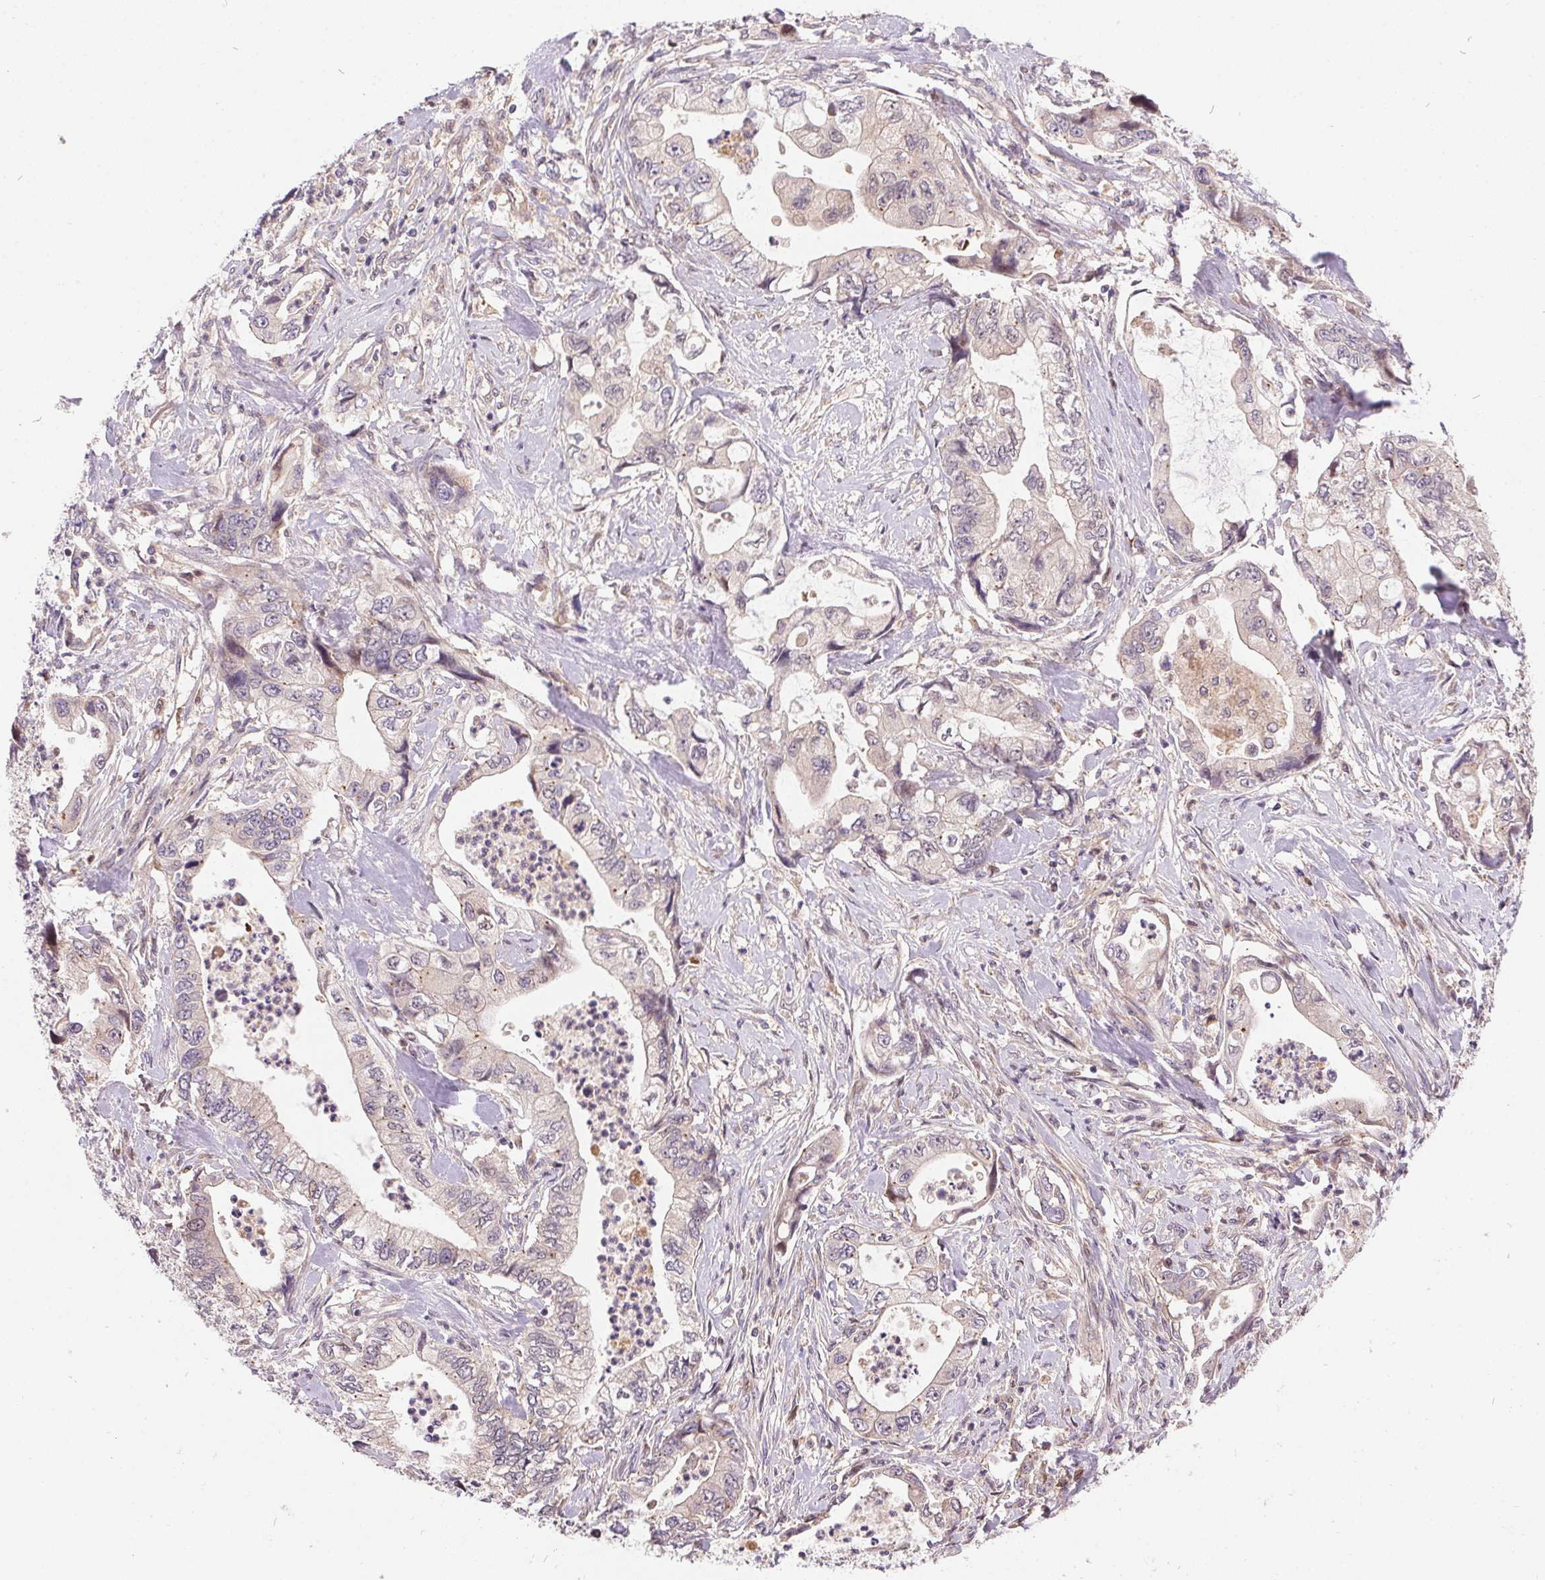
{"staining": {"intensity": "negative", "quantity": "none", "location": "none"}, "tissue": "stomach cancer", "cell_type": "Tumor cells", "image_type": "cancer", "snomed": [{"axis": "morphology", "description": "Adenocarcinoma, NOS"}, {"axis": "topography", "description": "Pancreas"}, {"axis": "topography", "description": "Stomach, upper"}], "caption": "Stomach cancer was stained to show a protein in brown. There is no significant expression in tumor cells.", "gene": "NUDT16", "patient": {"sex": "male", "age": 77}}